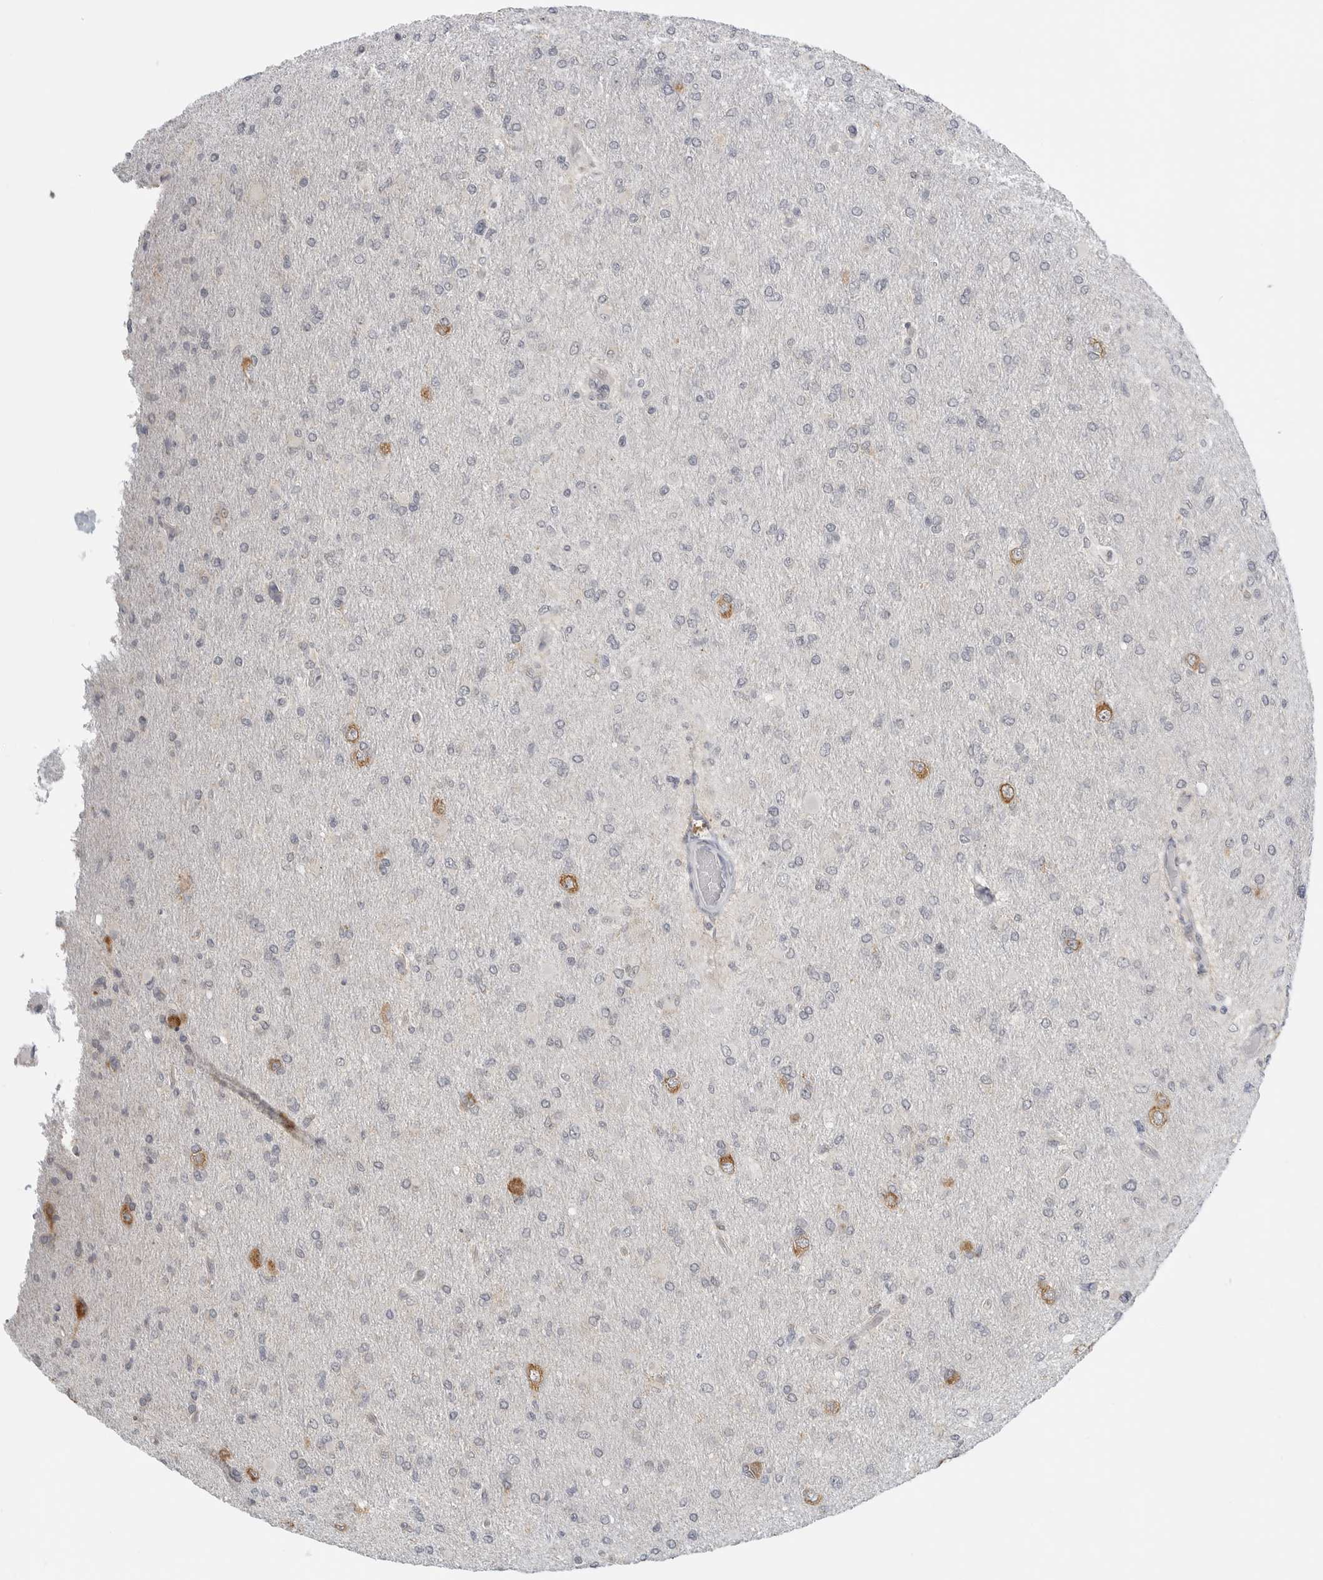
{"staining": {"intensity": "negative", "quantity": "none", "location": "none"}, "tissue": "glioma", "cell_type": "Tumor cells", "image_type": "cancer", "snomed": [{"axis": "morphology", "description": "Glioma, malignant, High grade"}, {"axis": "topography", "description": "Cerebral cortex"}], "caption": "Glioma stained for a protein using immunohistochemistry displays no positivity tumor cells.", "gene": "IL12RB2", "patient": {"sex": "female", "age": 36}}